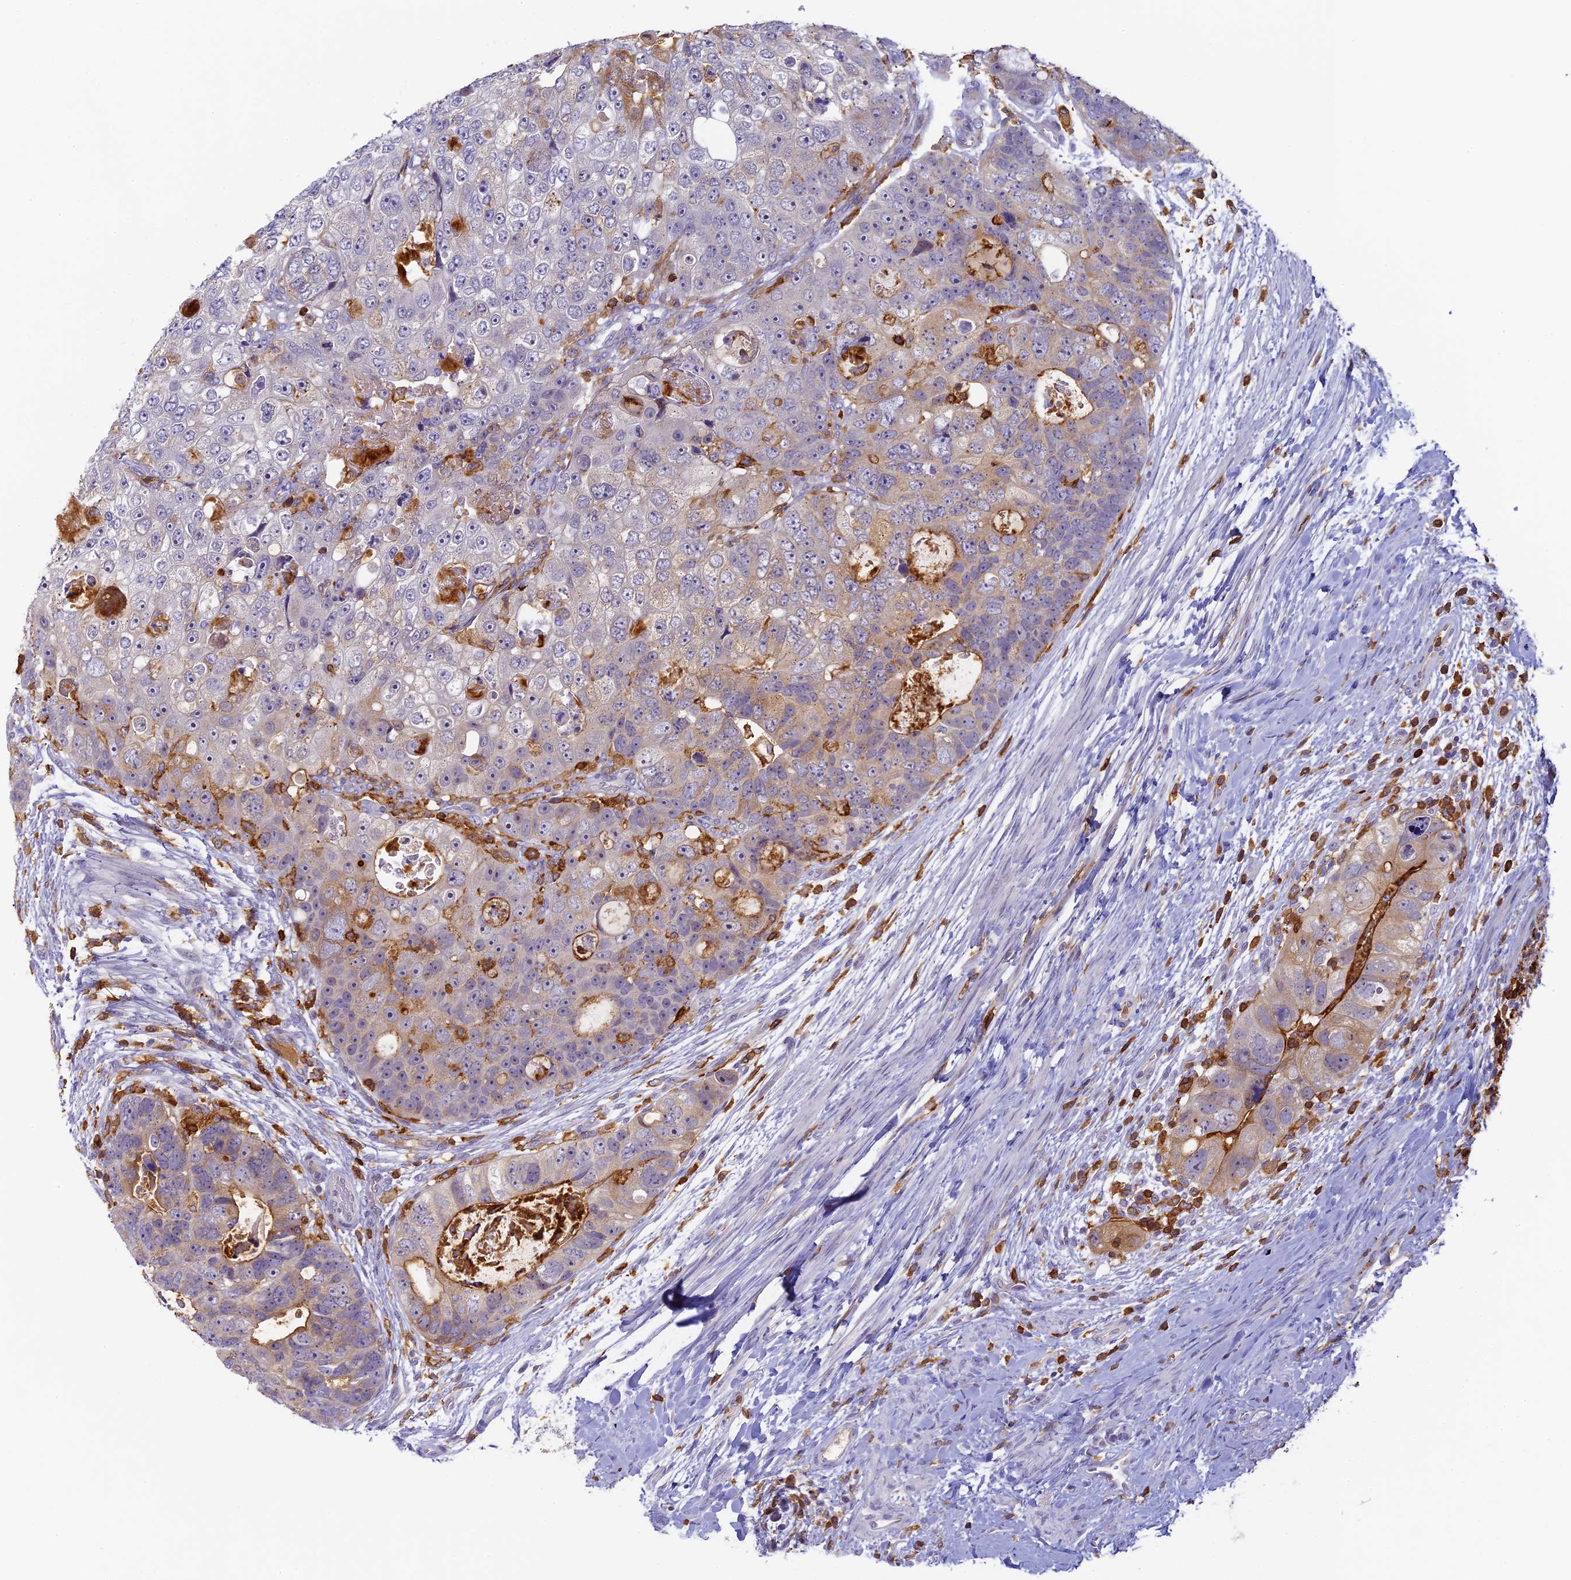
{"staining": {"intensity": "moderate", "quantity": "<25%", "location": "cytoplasmic/membranous"}, "tissue": "colorectal cancer", "cell_type": "Tumor cells", "image_type": "cancer", "snomed": [{"axis": "morphology", "description": "Adenocarcinoma, NOS"}, {"axis": "topography", "description": "Rectum"}], "caption": "Immunohistochemistry of colorectal cancer demonstrates low levels of moderate cytoplasmic/membranous expression in approximately <25% of tumor cells. (Brightfield microscopy of DAB IHC at high magnification).", "gene": "FYB1", "patient": {"sex": "male", "age": 59}}